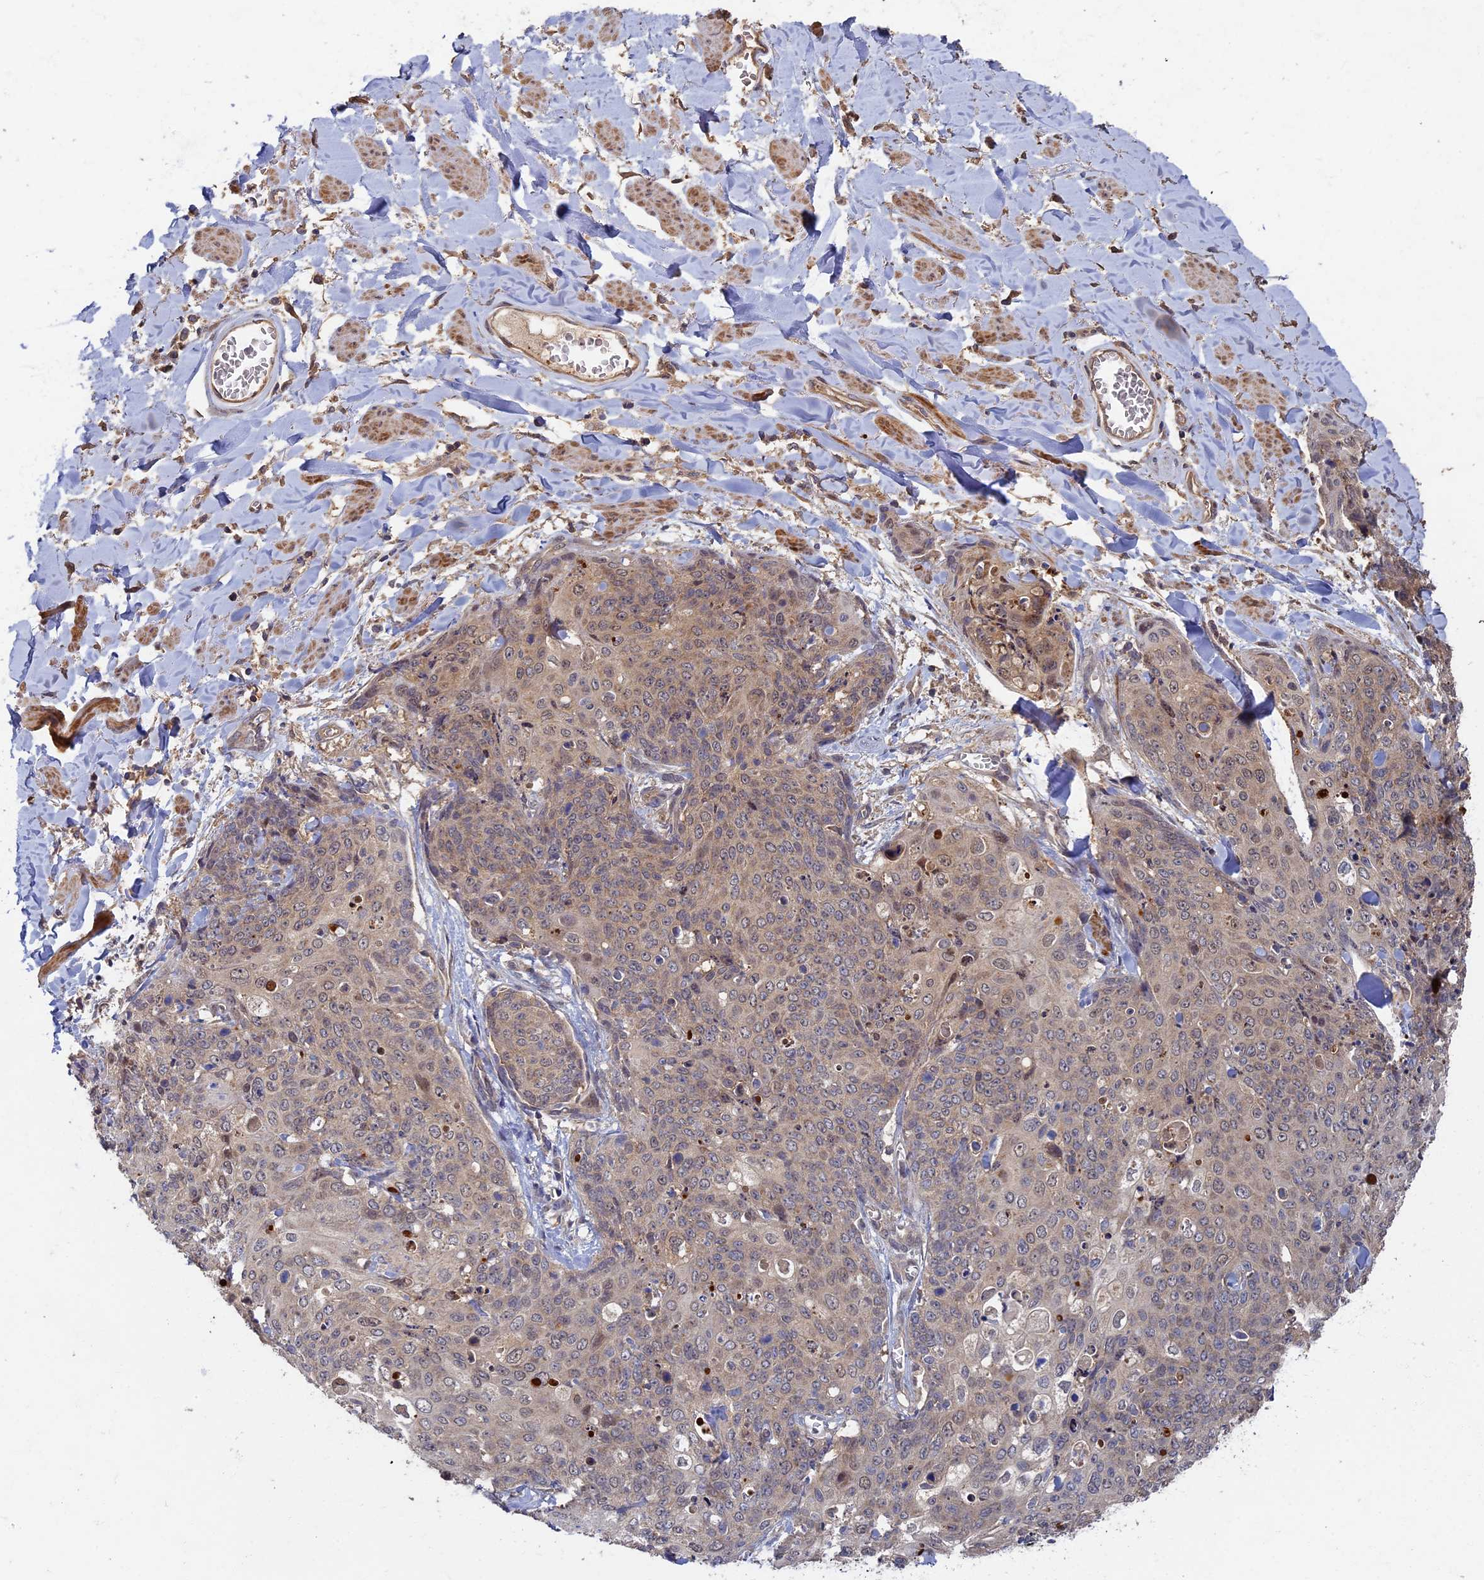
{"staining": {"intensity": "weak", "quantity": "25%-75%", "location": "cytoplasmic/membranous"}, "tissue": "skin cancer", "cell_type": "Tumor cells", "image_type": "cancer", "snomed": [{"axis": "morphology", "description": "Squamous cell carcinoma, NOS"}, {"axis": "topography", "description": "Skin"}, {"axis": "topography", "description": "Vulva"}], "caption": "Protein expression analysis of human skin cancer (squamous cell carcinoma) reveals weak cytoplasmic/membranous positivity in about 25%-75% of tumor cells. The protein of interest is shown in brown color, while the nuclei are stained blue.", "gene": "RSPH3", "patient": {"sex": "female", "age": 85}}